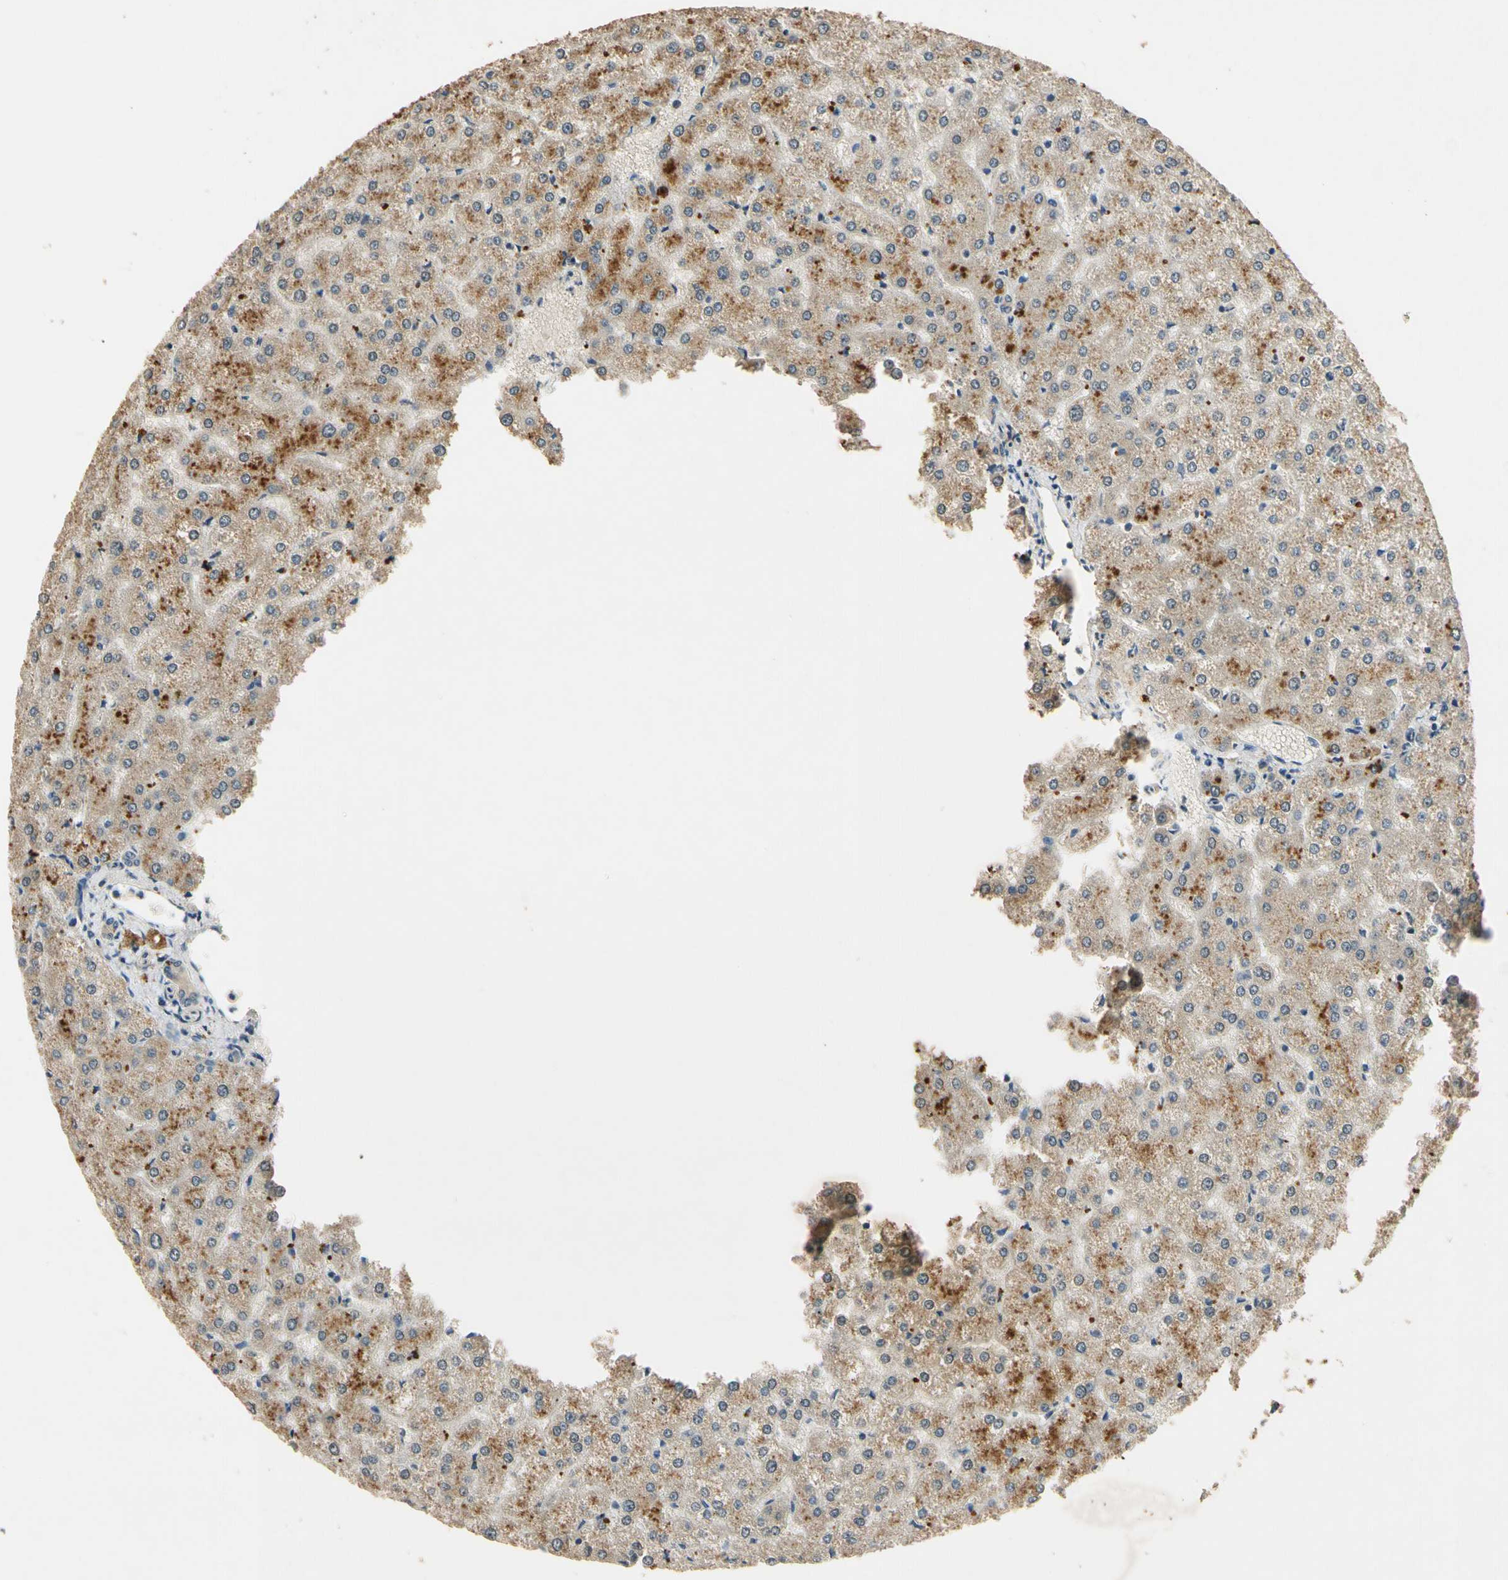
{"staining": {"intensity": "weak", "quantity": ">75%", "location": "cytoplasmic/membranous"}, "tissue": "liver", "cell_type": "Cholangiocytes", "image_type": "normal", "snomed": [{"axis": "morphology", "description": "Normal tissue, NOS"}, {"axis": "topography", "description": "Liver"}], "caption": "A low amount of weak cytoplasmic/membranous staining is present in about >75% of cholangiocytes in normal liver.", "gene": "ALKBH3", "patient": {"sex": "female", "age": 32}}